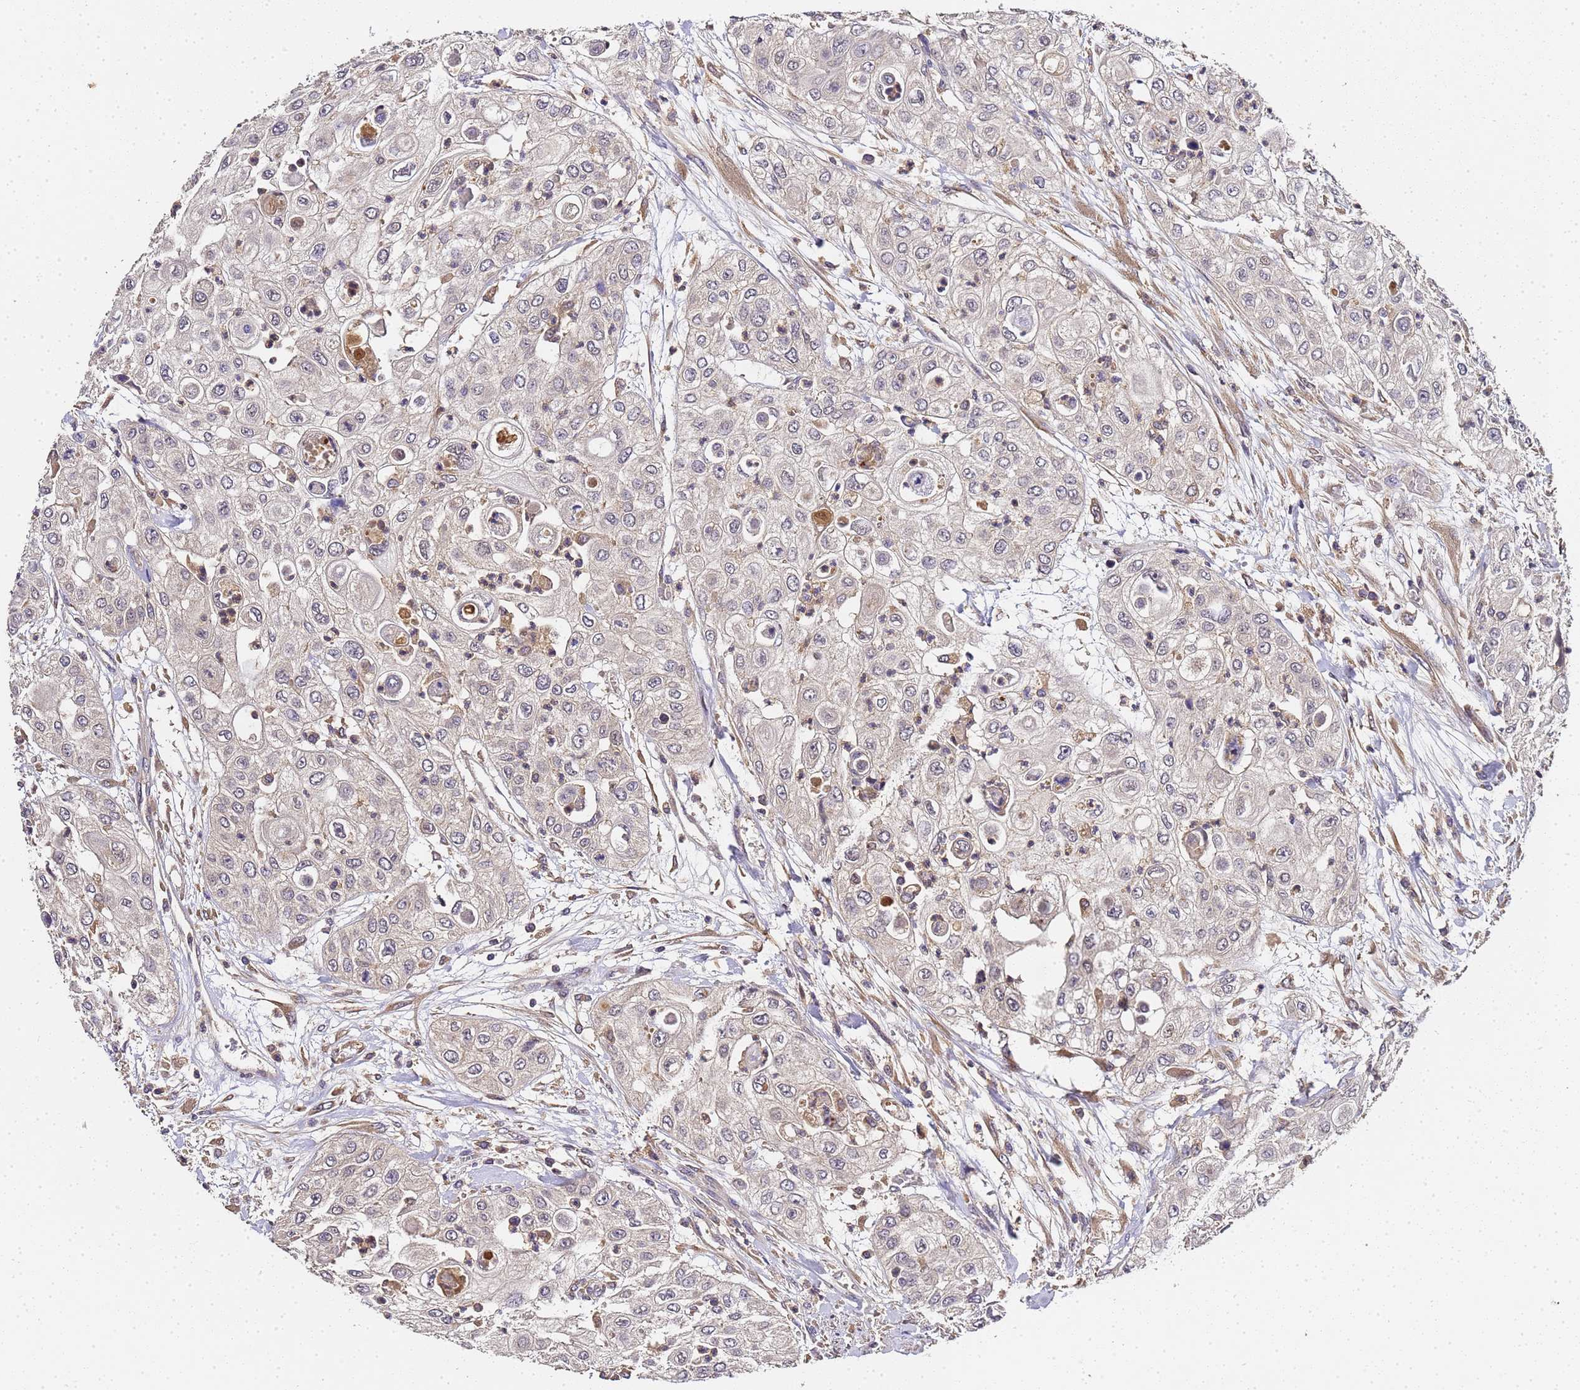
{"staining": {"intensity": "negative", "quantity": "none", "location": "none"}, "tissue": "urothelial cancer", "cell_type": "Tumor cells", "image_type": "cancer", "snomed": [{"axis": "morphology", "description": "Urothelial carcinoma, High grade"}, {"axis": "topography", "description": "Urinary bladder"}], "caption": "Immunohistochemistry (IHC) image of urothelial cancer stained for a protein (brown), which demonstrates no staining in tumor cells. The staining was performed using DAB (3,3'-diaminobenzidine) to visualize the protein expression in brown, while the nuclei were stained in blue with hematoxylin (Magnification: 20x).", "gene": "LGI4", "patient": {"sex": "female", "age": 79}}